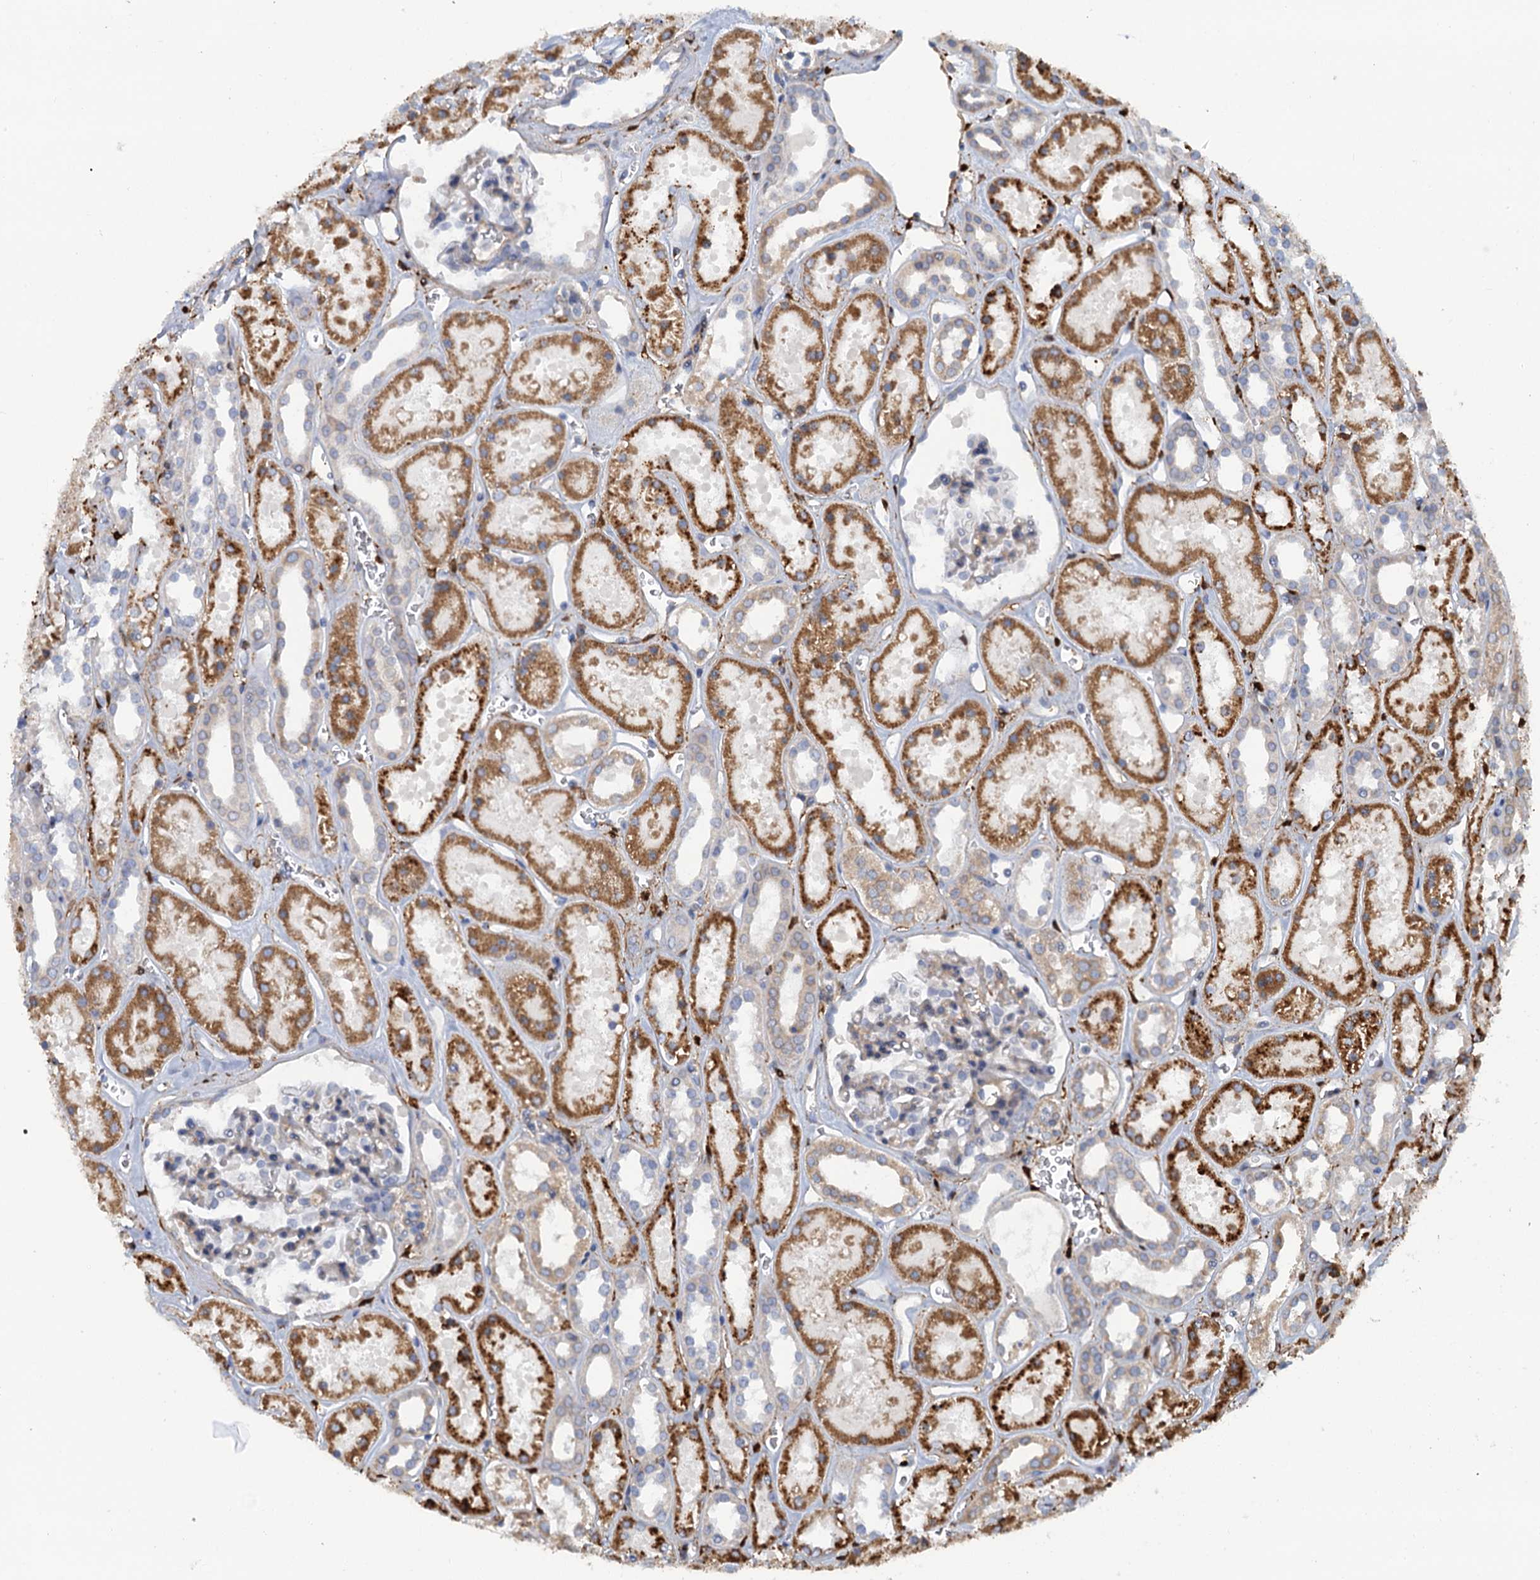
{"staining": {"intensity": "negative", "quantity": "none", "location": "none"}, "tissue": "kidney", "cell_type": "Cells in glomeruli", "image_type": "normal", "snomed": [{"axis": "morphology", "description": "Normal tissue, NOS"}, {"axis": "topography", "description": "Kidney"}], "caption": "The image exhibits no significant staining in cells in glomeruli of kidney.", "gene": "POGLUT3", "patient": {"sex": "female", "age": 41}}